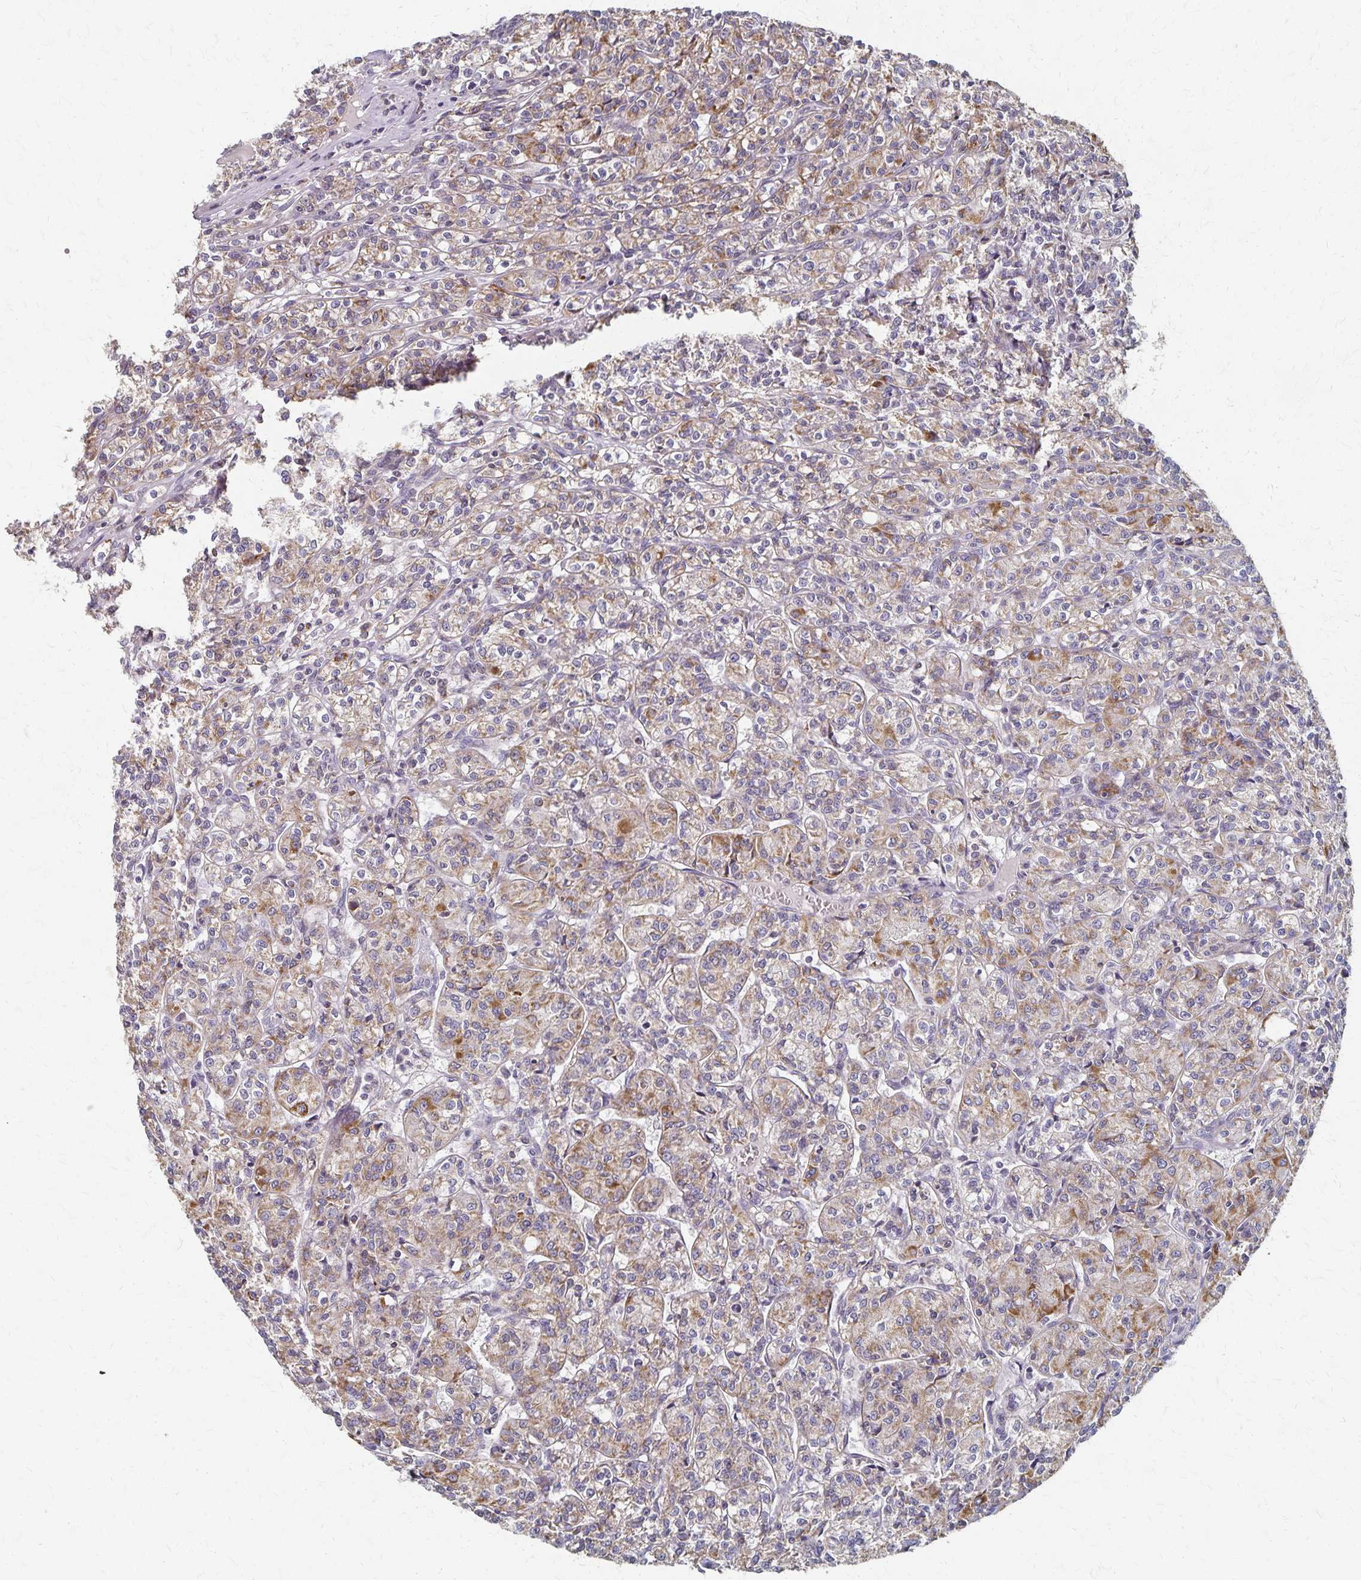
{"staining": {"intensity": "moderate", "quantity": "25%-75%", "location": "cytoplasmic/membranous"}, "tissue": "renal cancer", "cell_type": "Tumor cells", "image_type": "cancer", "snomed": [{"axis": "morphology", "description": "Adenocarcinoma, NOS"}, {"axis": "topography", "description": "Kidney"}], "caption": "A photomicrograph of renal adenocarcinoma stained for a protein exhibits moderate cytoplasmic/membranous brown staining in tumor cells.", "gene": "DYRK4", "patient": {"sex": "male", "age": 36}}